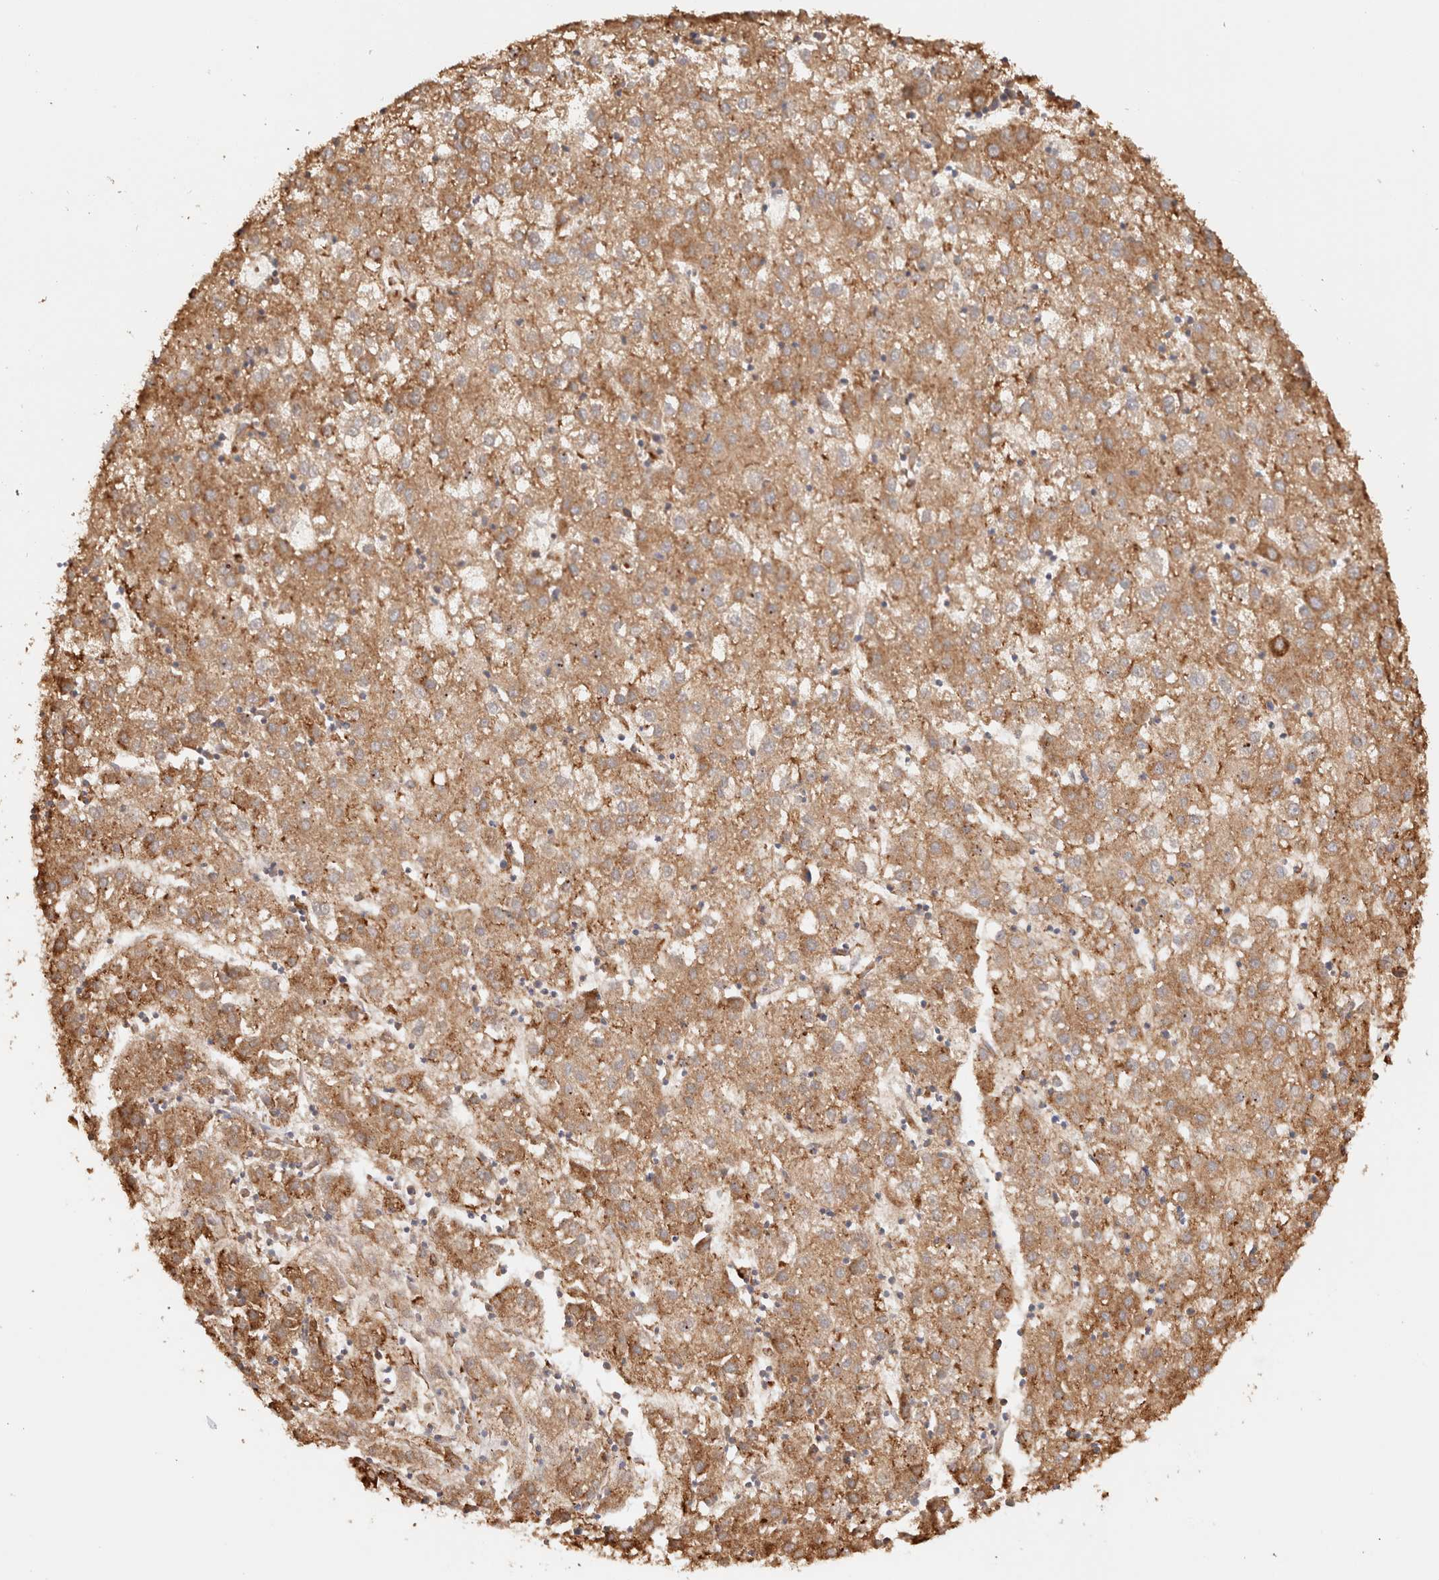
{"staining": {"intensity": "moderate", "quantity": ">75%", "location": "cytoplasmic/membranous"}, "tissue": "liver cancer", "cell_type": "Tumor cells", "image_type": "cancer", "snomed": [{"axis": "morphology", "description": "Carcinoma, Hepatocellular, NOS"}, {"axis": "topography", "description": "Liver"}], "caption": "This micrograph demonstrates liver cancer (hepatocellular carcinoma) stained with immunohistochemistry to label a protein in brown. The cytoplasmic/membranous of tumor cells show moderate positivity for the protein. Nuclei are counter-stained blue.", "gene": "FER", "patient": {"sex": "male", "age": 72}}